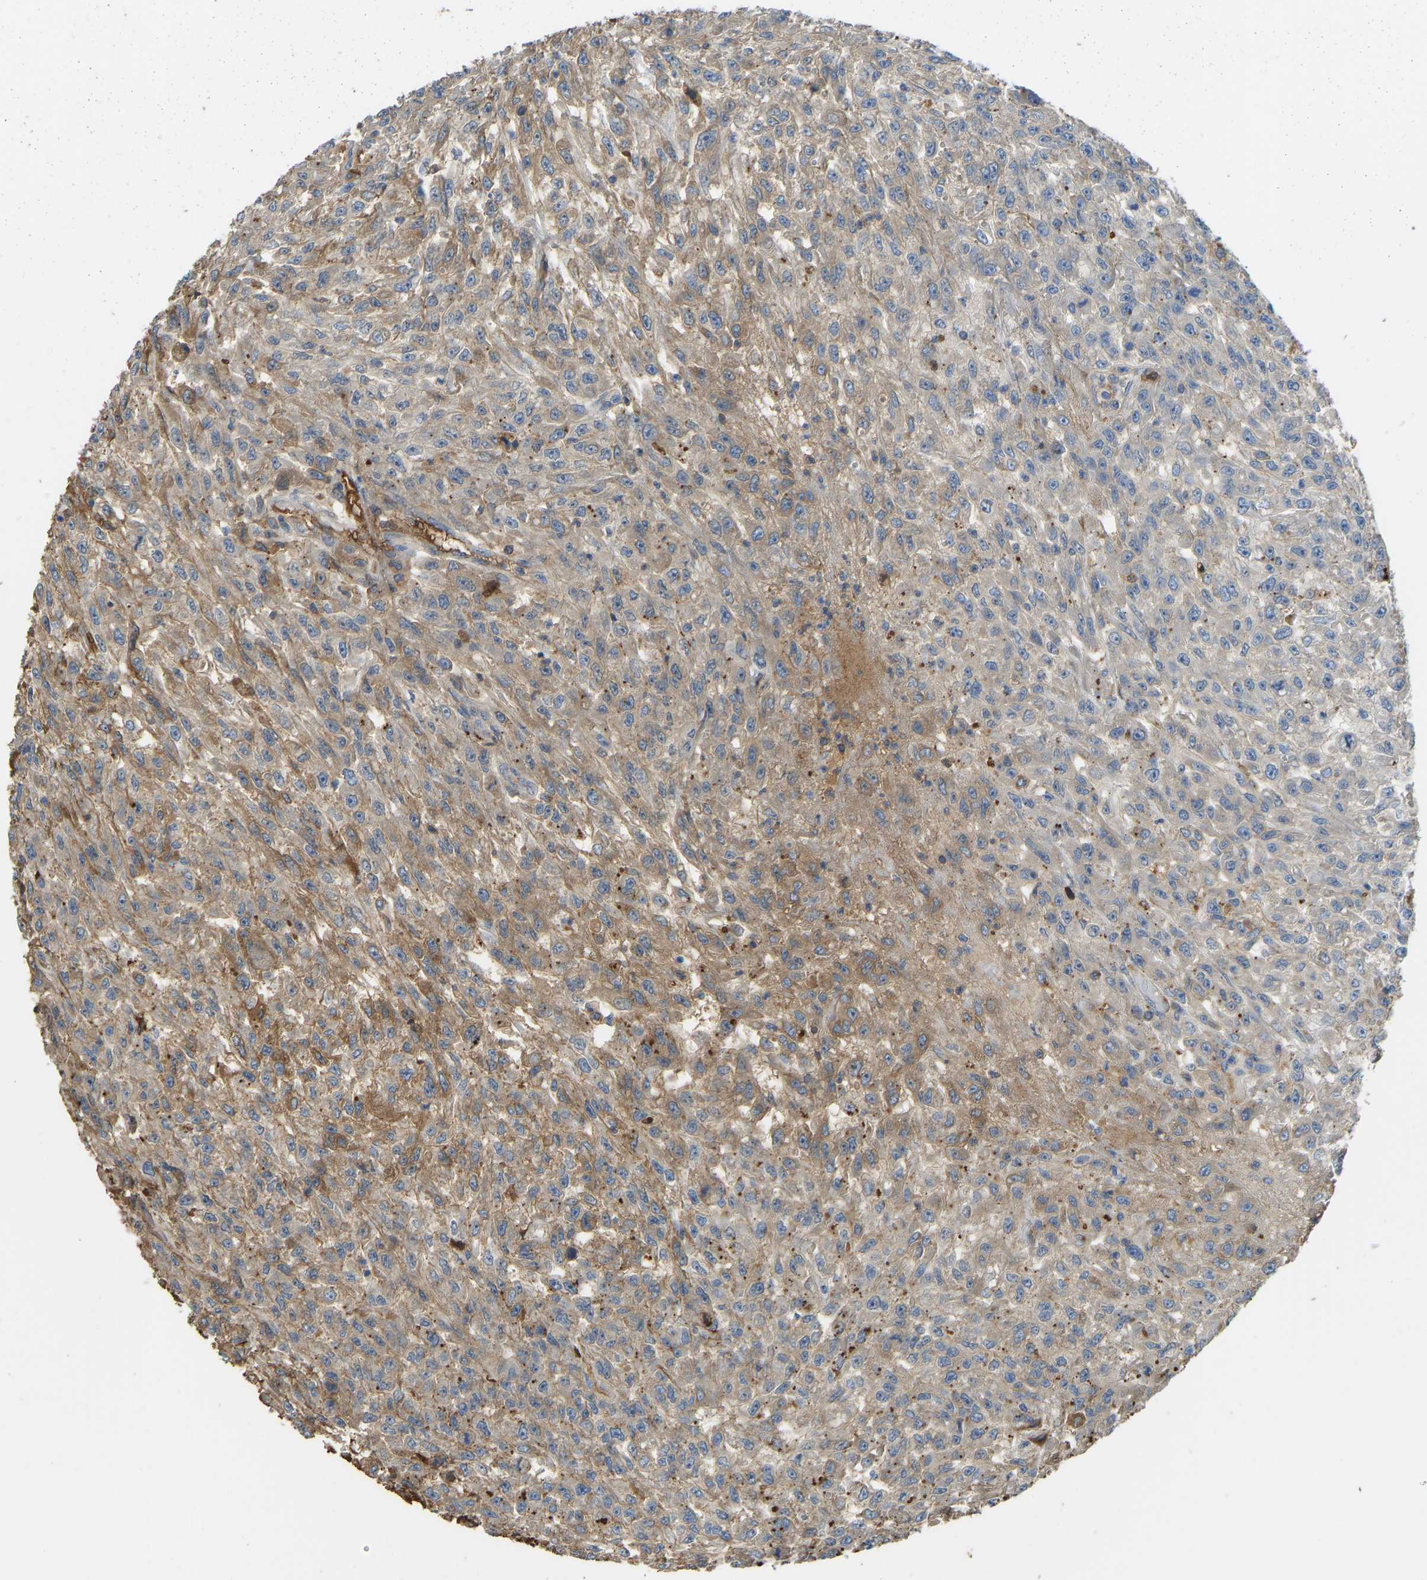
{"staining": {"intensity": "moderate", "quantity": "<25%", "location": "cytoplasmic/membranous"}, "tissue": "urothelial cancer", "cell_type": "Tumor cells", "image_type": "cancer", "snomed": [{"axis": "morphology", "description": "Urothelial carcinoma, High grade"}, {"axis": "topography", "description": "Urinary bladder"}], "caption": "Immunohistochemical staining of high-grade urothelial carcinoma reveals low levels of moderate cytoplasmic/membranous protein expression in approximately <25% of tumor cells.", "gene": "VCPKMT", "patient": {"sex": "male", "age": 46}}